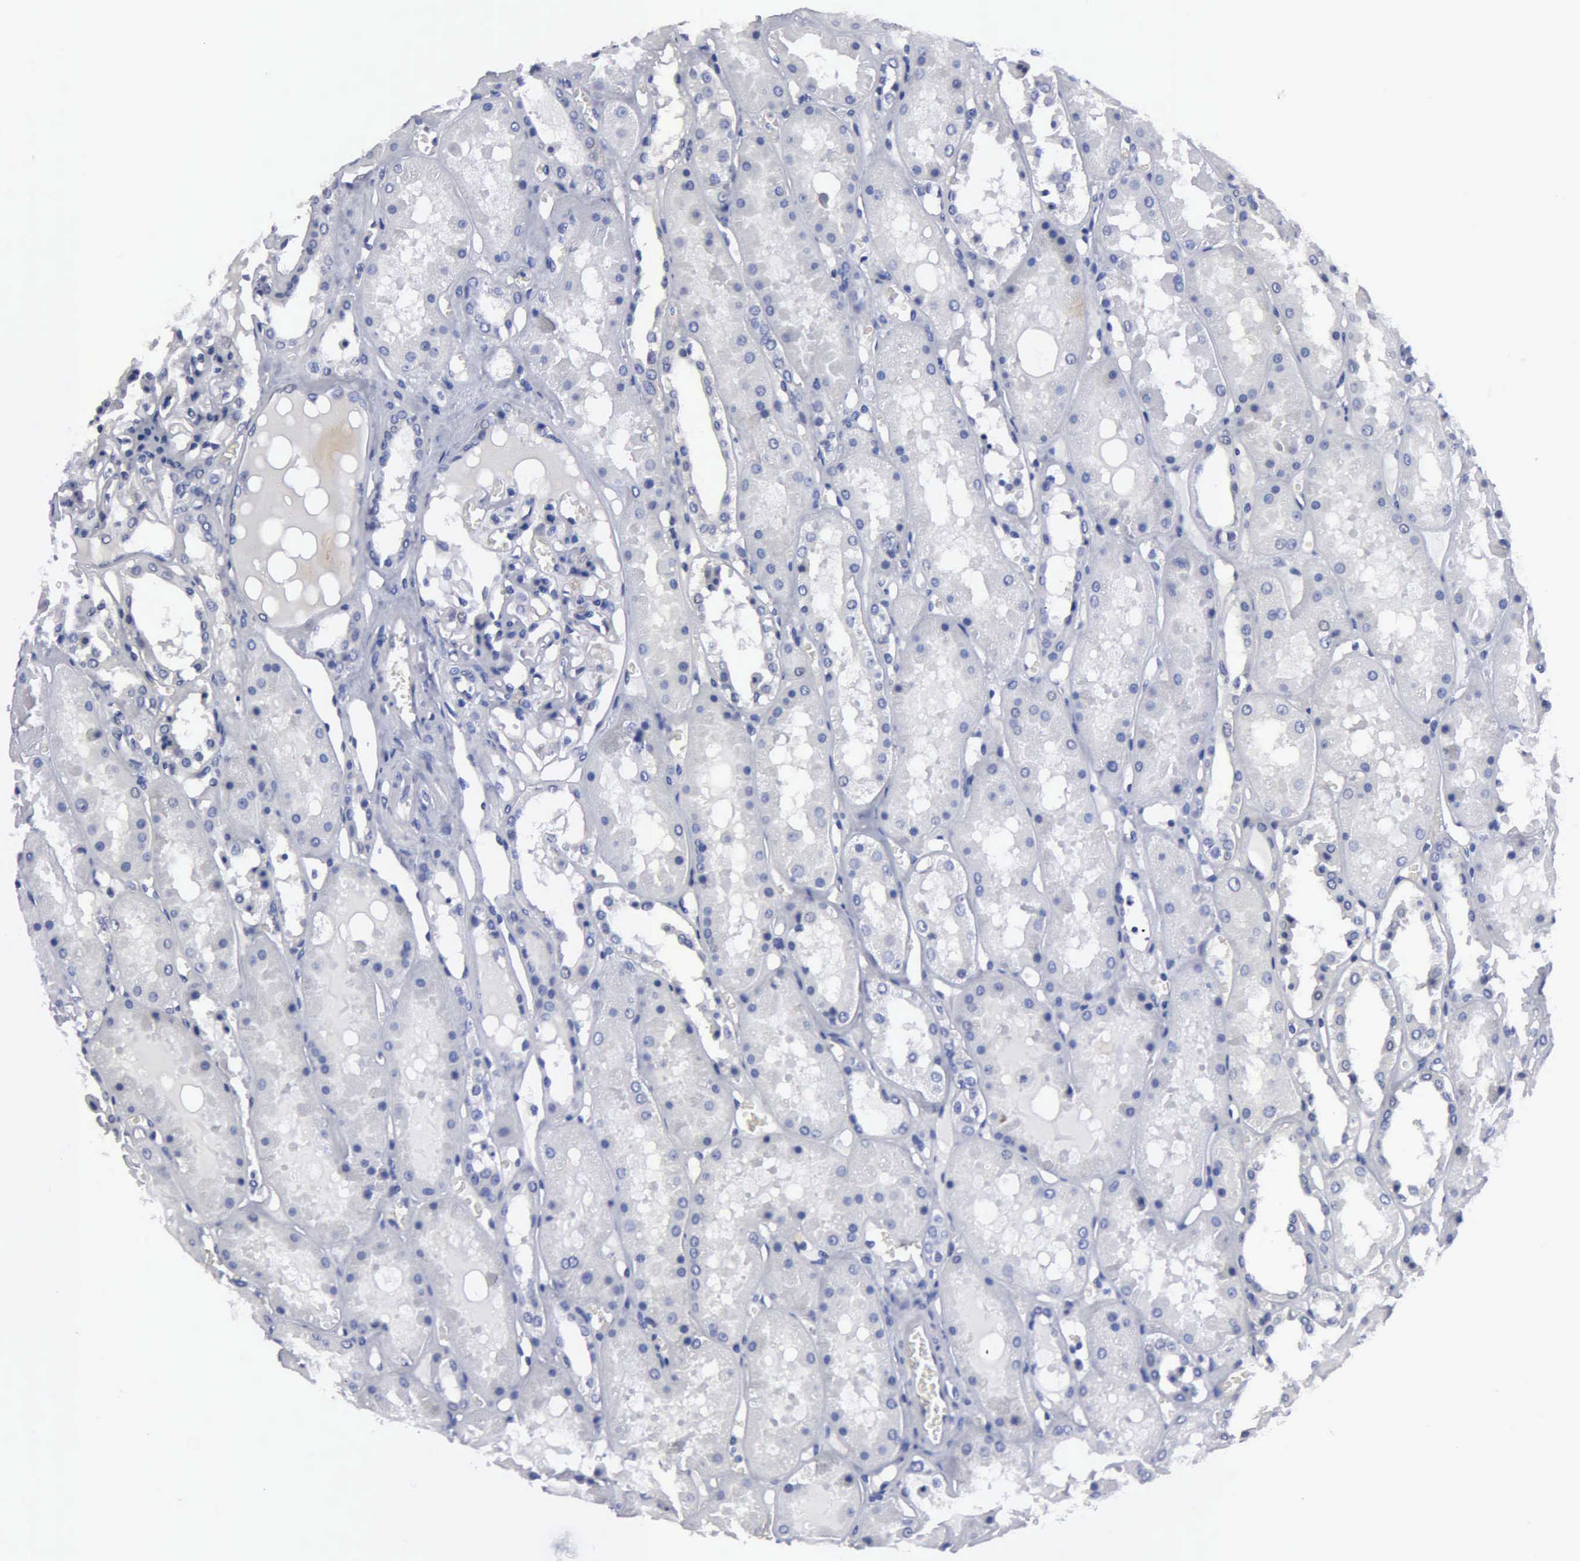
{"staining": {"intensity": "negative", "quantity": "none", "location": "none"}, "tissue": "kidney", "cell_type": "Cells in glomeruli", "image_type": "normal", "snomed": [{"axis": "morphology", "description": "Normal tissue, NOS"}, {"axis": "topography", "description": "Kidney"}], "caption": "A histopathology image of human kidney is negative for staining in cells in glomeruli.", "gene": "TXLNG", "patient": {"sex": "male", "age": 36}}